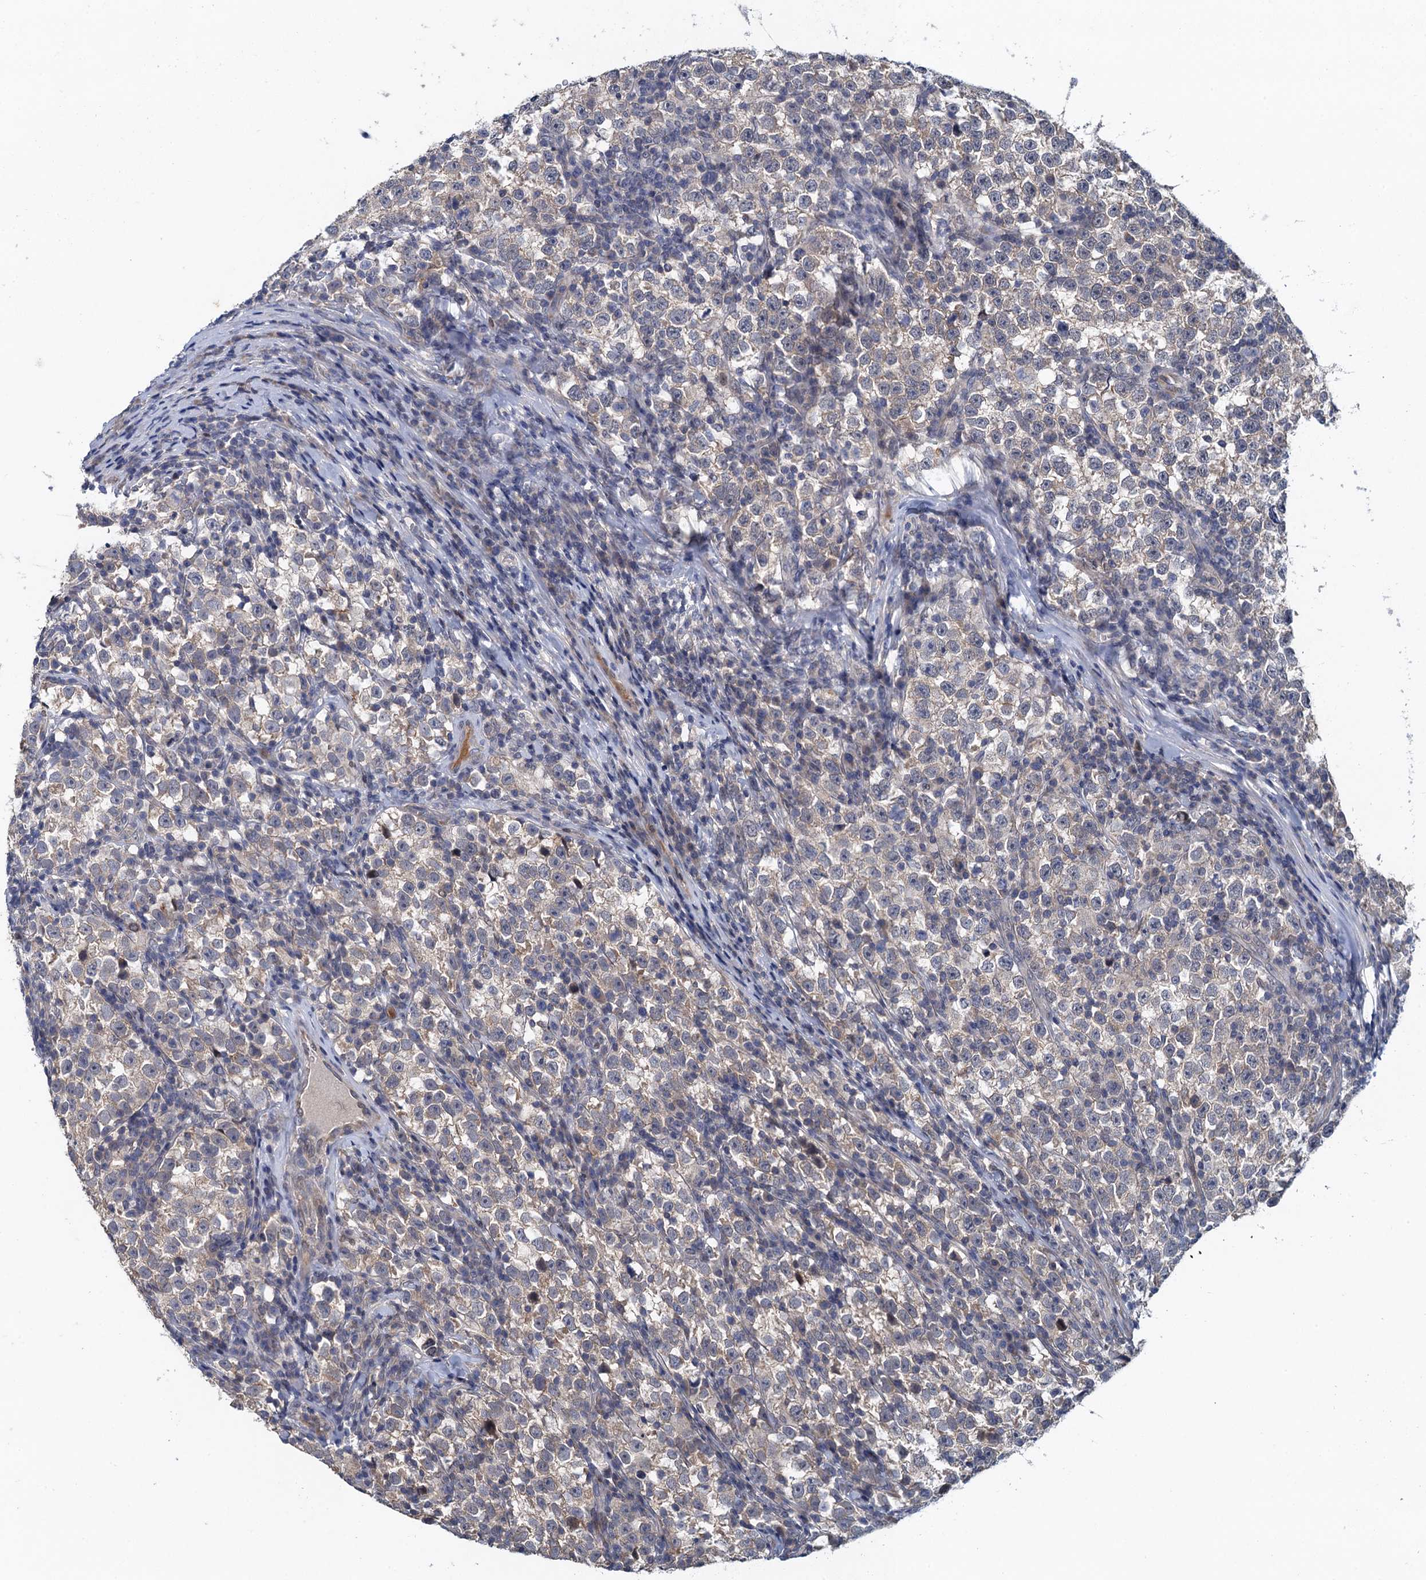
{"staining": {"intensity": "negative", "quantity": "none", "location": "none"}, "tissue": "testis cancer", "cell_type": "Tumor cells", "image_type": "cancer", "snomed": [{"axis": "morphology", "description": "Normal tissue, NOS"}, {"axis": "morphology", "description": "Seminoma, NOS"}, {"axis": "topography", "description": "Testis"}], "caption": "IHC image of testis cancer stained for a protein (brown), which displays no staining in tumor cells.", "gene": "MDM1", "patient": {"sex": "male", "age": 43}}